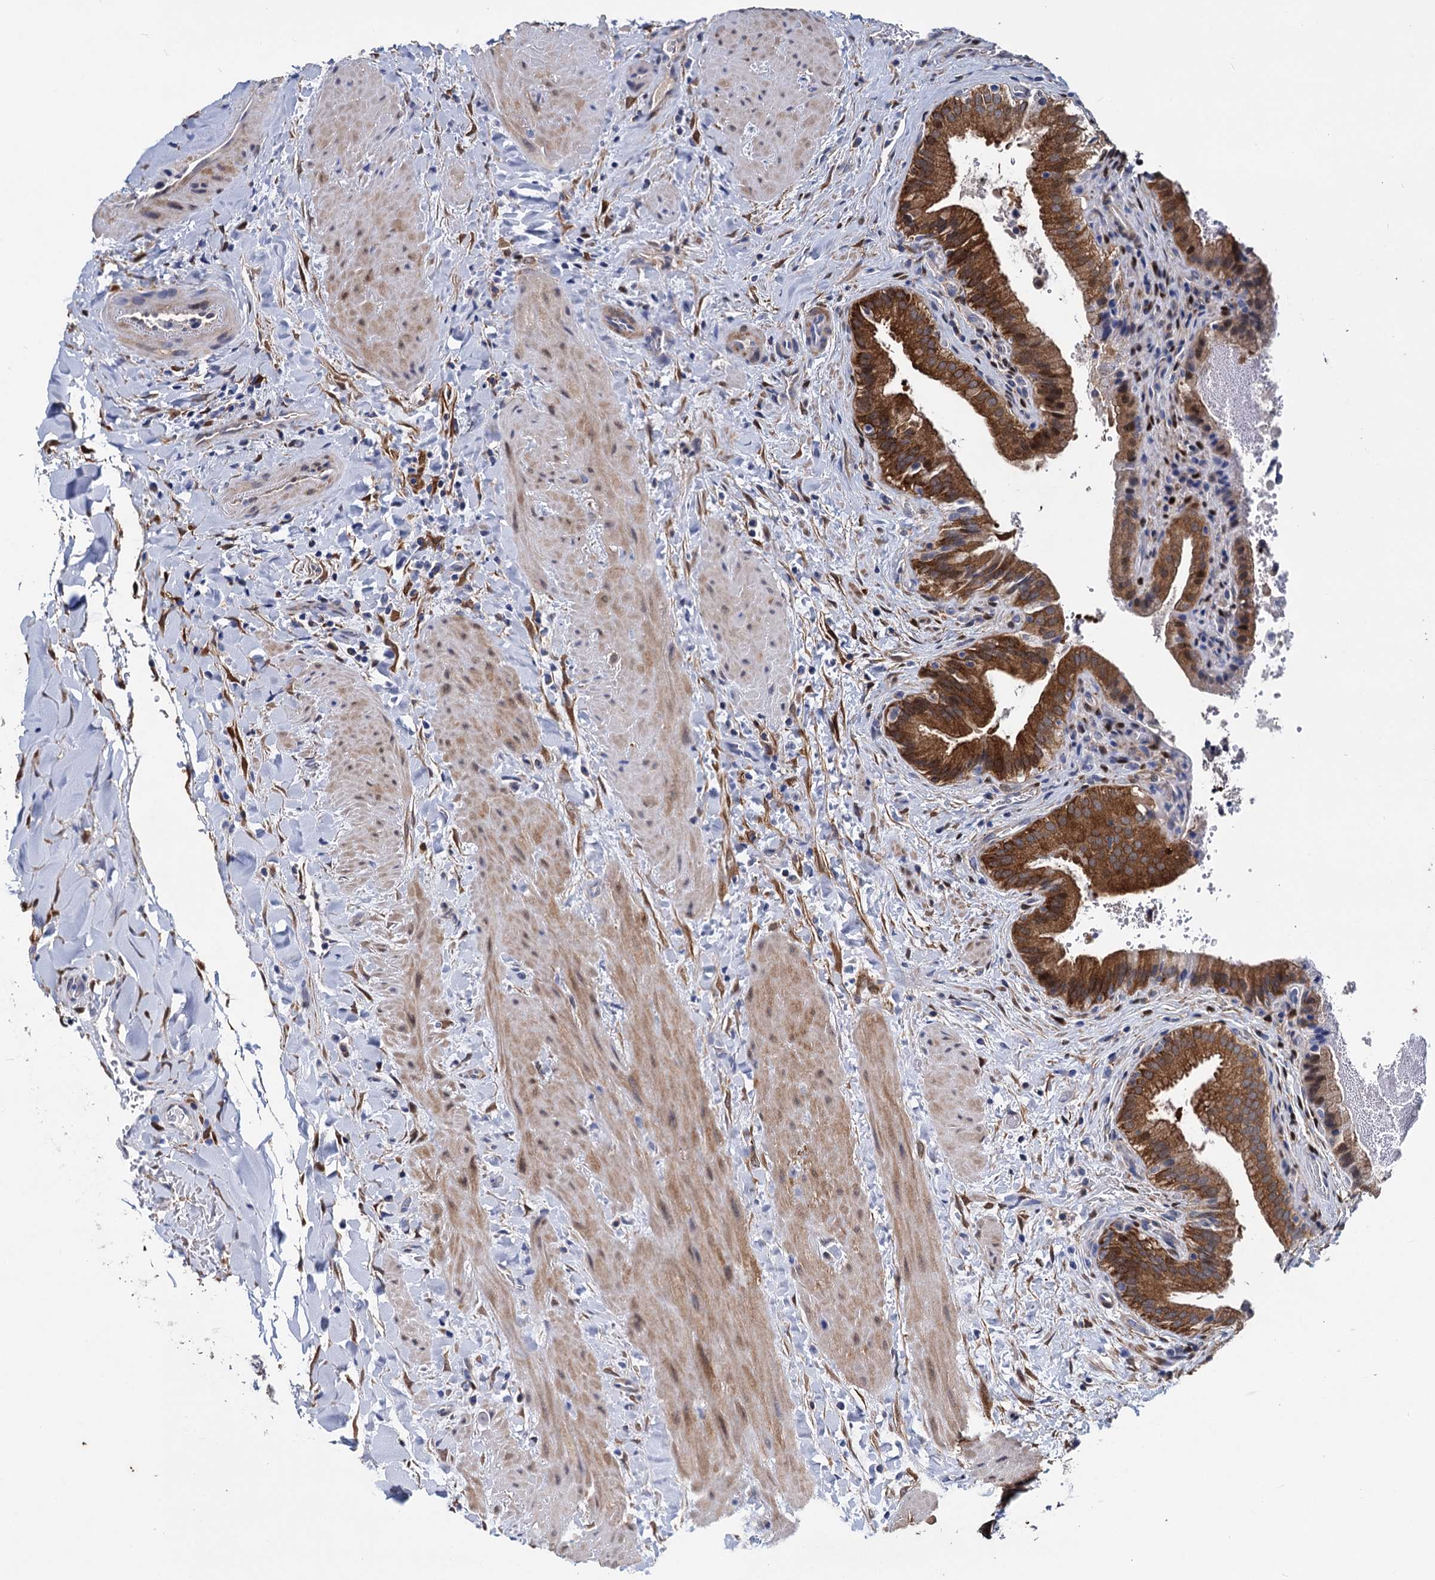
{"staining": {"intensity": "strong", "quantity": ">75%", "location": "cytoplasmic/membranous,nuclear"}, "tissue": "gallbladder", "cell_type": "Glandular cells", "image_type": "normal", "snomed": [{"axis": "morphology", "description": "Normal tissue, NOS"}, {"axis": "topography", "description": "Gallbladder"}], "caption": "Immunohistochemistry (IHC) of normal gallbladder displays high levels of strong cytoplasmic/membranous,nuclear expression in about >75% of glandular cells. (DAB (3,3'-diaminobenzidine) IHC with brightfield microscopy, high magnification).", "gene": "GSTM3", "patient": {"sex": "male", "age": 24}}